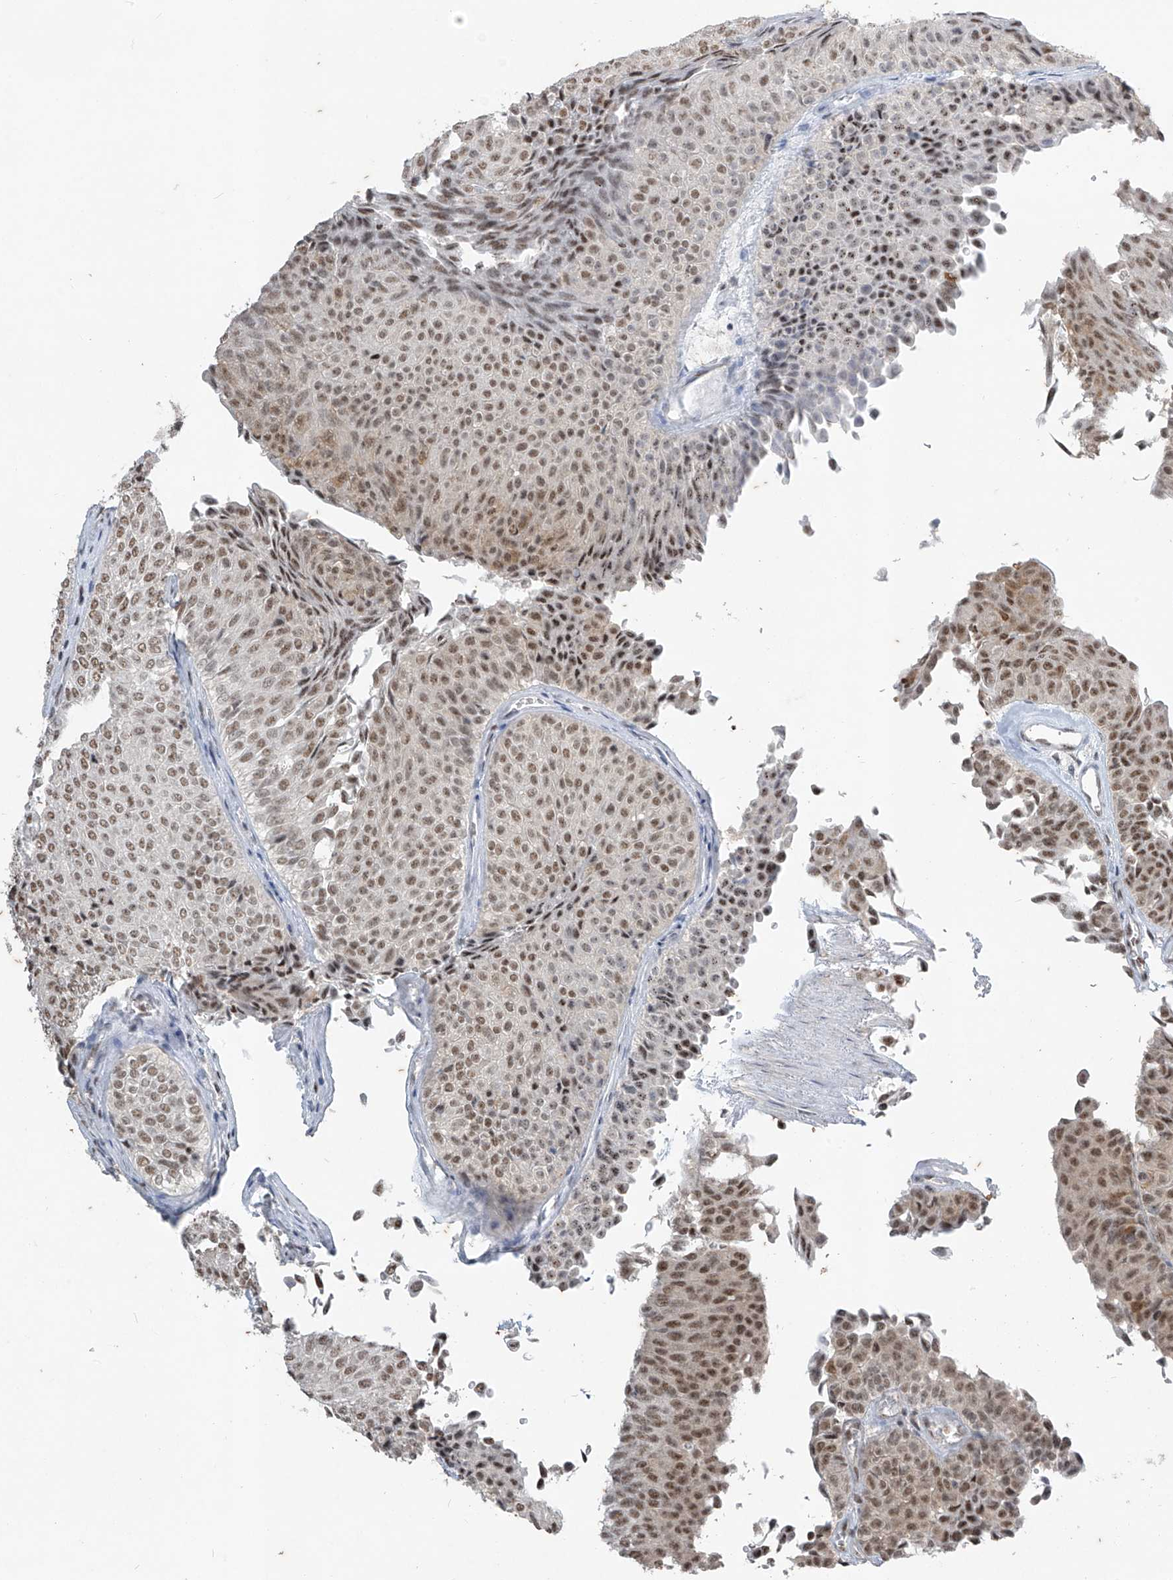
{"staining": {"intensity": "moderate", "quantity": ">75%", "location": "nuclear"}, "tissue": "urothelial cancer", "cell_type": "Tumor cells", "image_type": "cancer", "snomed": [{"axis": "morphology", "description": "Urothelial carcinoma, Low grade"}, {"axis": "topography", "description": "Urinary bladder"}], "caption": "Urothelial cancer stained for a protein exhibits moderate nuclear positivity in tumor cells.", "gene": "TFEC", "patient": {"sex": "male", "age": 78}}